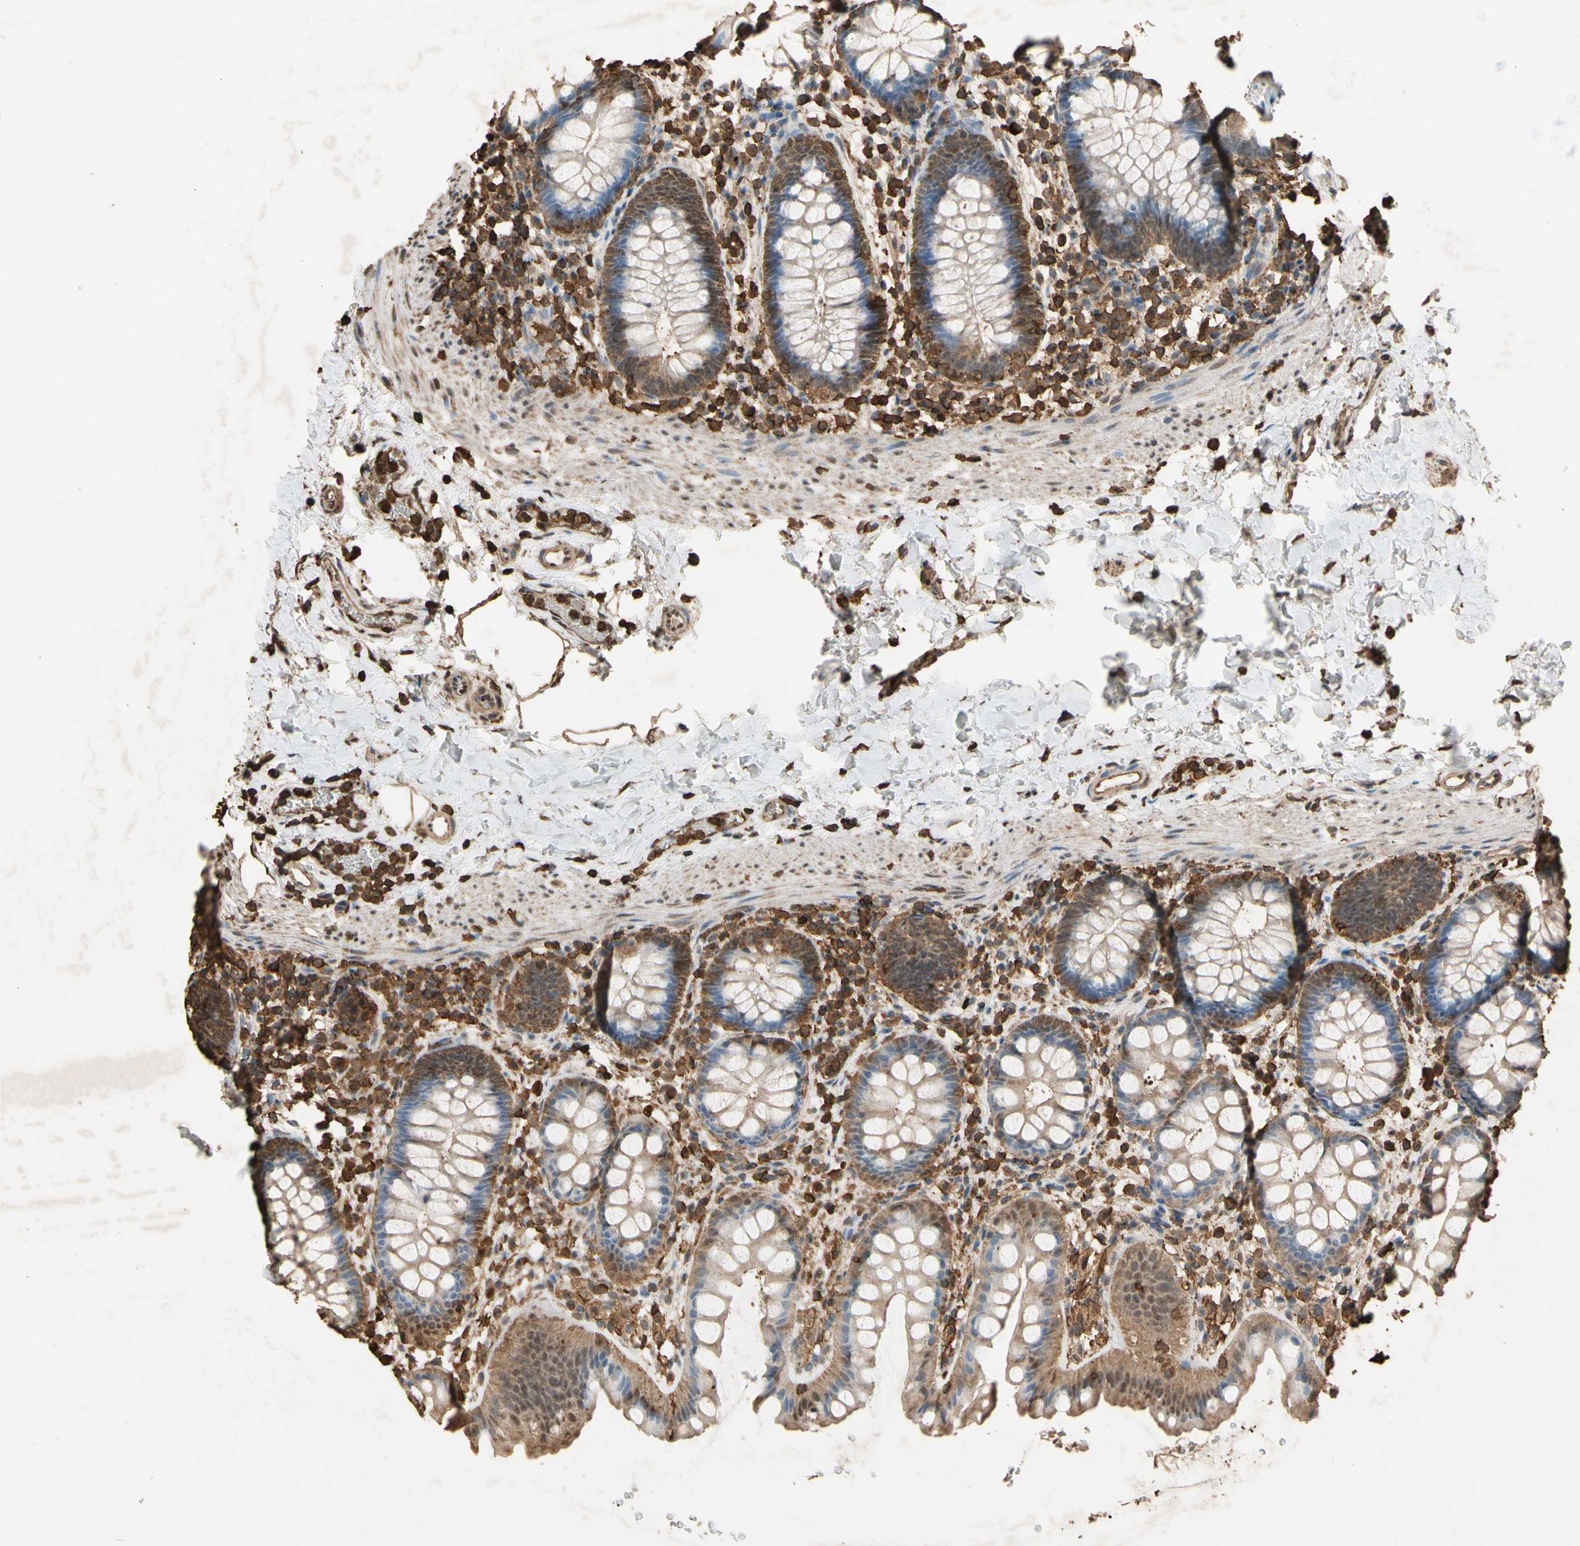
{"staining": {"intensity": "moderate", "quantity": ">75%", "location": "cytoplasmic/membranous"}, "tissue": "rectum", "cell_type": "Glandular cells", "image_type": "normal", "snomed": [{"axis": "morphology", "description": "Normal tissue, NOS"}, {"axis": "topography", "description": "Rectum"}], "caption": "Immunohistochemistry (IHC) of normal rectum reveals medium levels of moderate cytoplasmic/membranous staining in about >75% of glandular cells.", "gene": "TNFSF13B", "patient": {"sex": "female", "age": 24}}